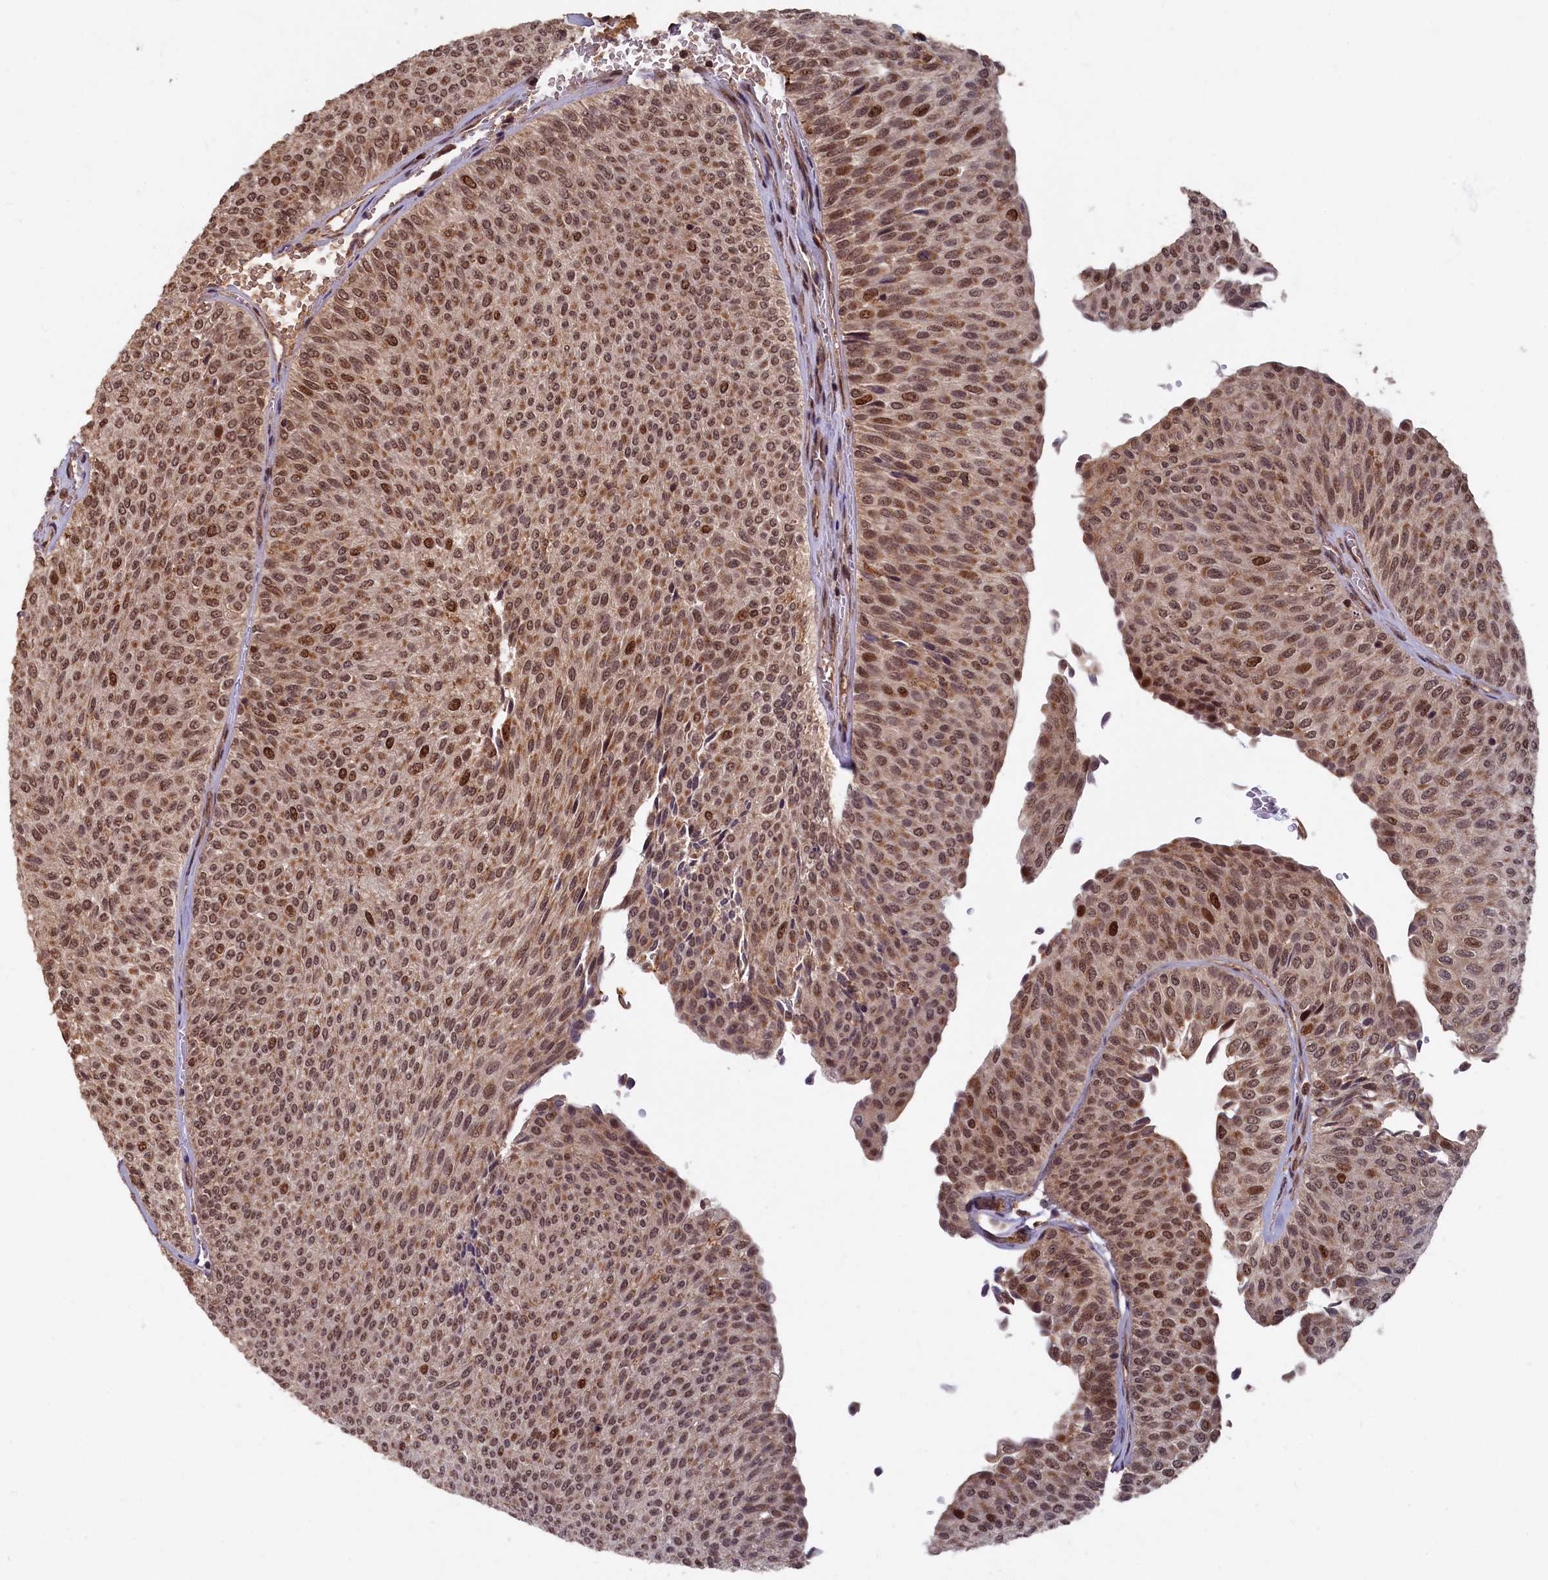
{"staining": {"intensity": "moderate", "quantity": ">75%", "location": "cytoplasmic/membranous,nuclear"}, "tissue": "urothelial cancer", "cell_type": "Tumor cells", "image_type": "cancer", "snomed": [{"axis": "morphology", "description": "Urothelial carcinoma, Low grade"}, {"axis": "topography", "description": "Urinary bladder"}], "caption": "A brown stain labels moderate cytoplasmic/membranous and nuclear expression of a protein in human low-grade urothelial carcinoma tumor cells.", "gene": "BRCA1", "patient": {"sex": "male", "age": 78}}